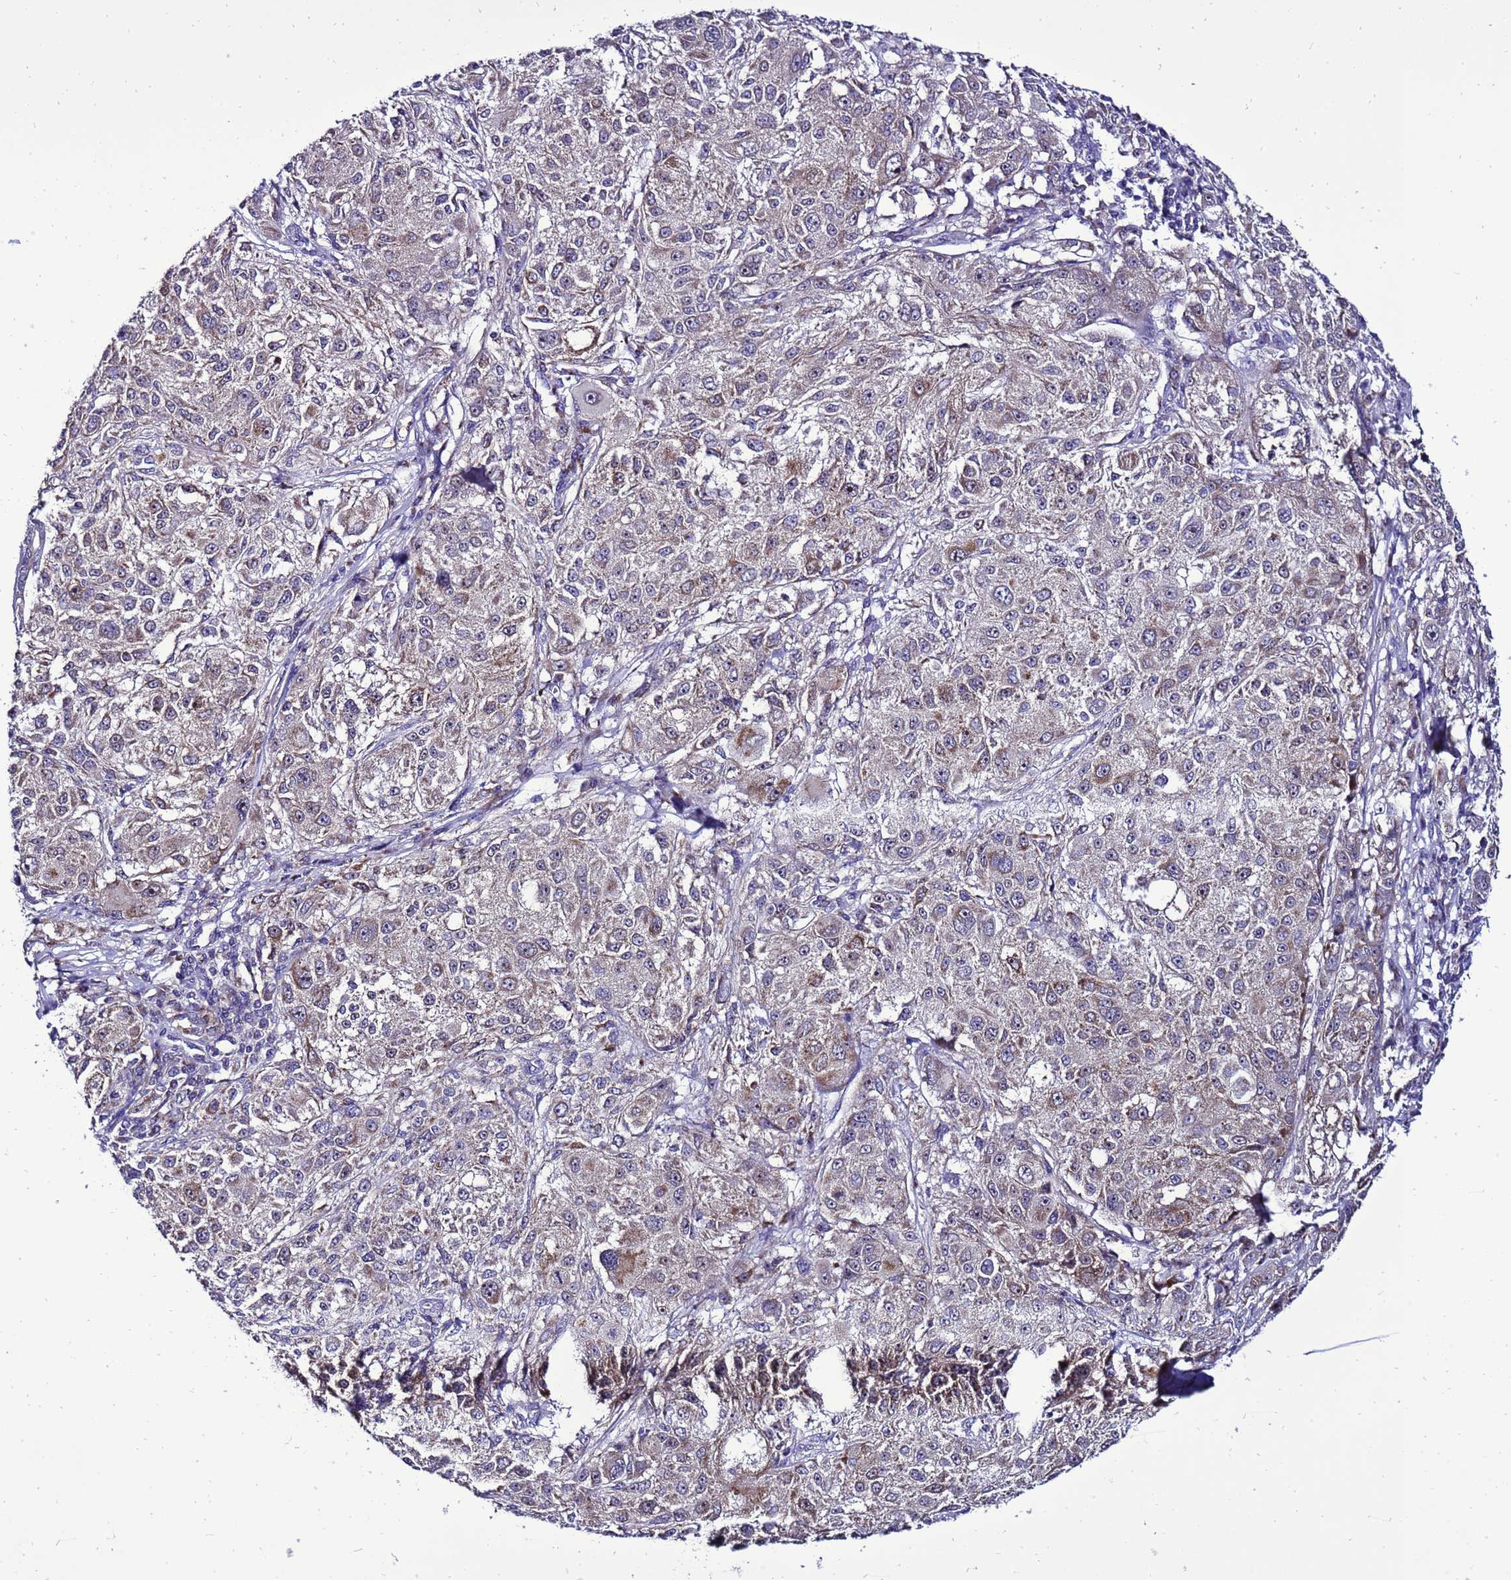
{"staining": {"intensity": "weak", "quantity": "<25%", "location": "cytoplasmic/membranous"}, "tissue": "melanoma", "cell_type": "Tumor cells", "image_type": "cancer", "snomed": [{"axis": "morphology", "description": "Necrosis, NOS"}, {"axis": "morphology", "description": "Malignant melanoma, NOS"}, {"axis": "topography", "description": "Skin"}], "caption": "Immunohistochemical staining of human melanoma demonstrates no significant positivity in tumor cells.", "gene": "DPH6", "patient": {"sex": "female", "age": 87}}